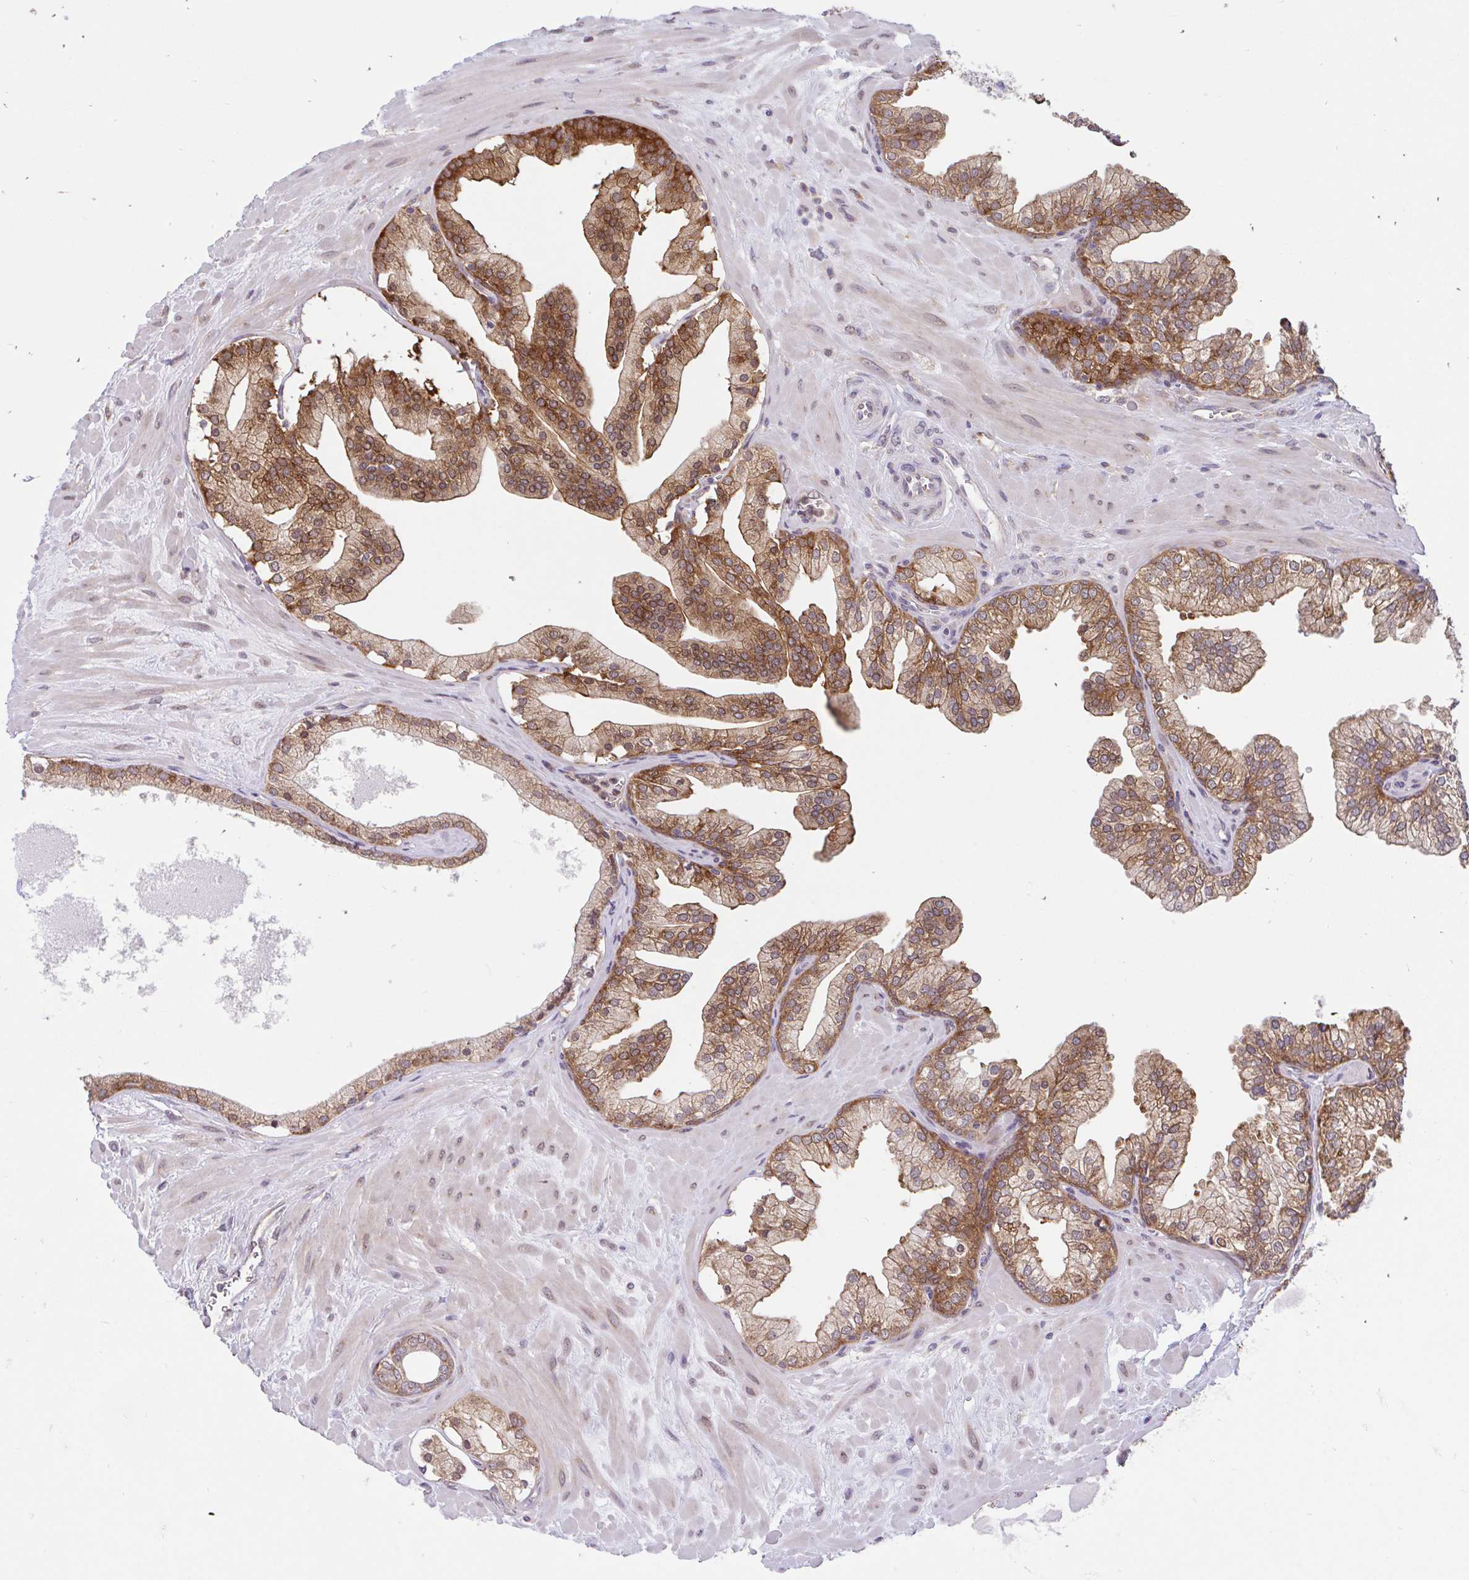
{"staining": {"intensity": "moderate", "quantity": ">75%", "location": "cytoplasmic/membranous,nuclear"}, "tissue": "prostate", "cell_type": "Glandular cells", "image_type": "normal", "snomed": [{"axis": "morphology", "description": "Normal tissue, NOS"}, {"axis": "topography", "description": "Prostate"}, {"axis": "topography", "description": "Peripheral nerve tissue"}], "caption": "Protein staining shows moderate cytoplasmic/membranous,nuclear positivity in about >75% of glandular cells in unremarkable prostate.", "gene": "RALBP1", "patient": {"sex": "male", "age": 61}}